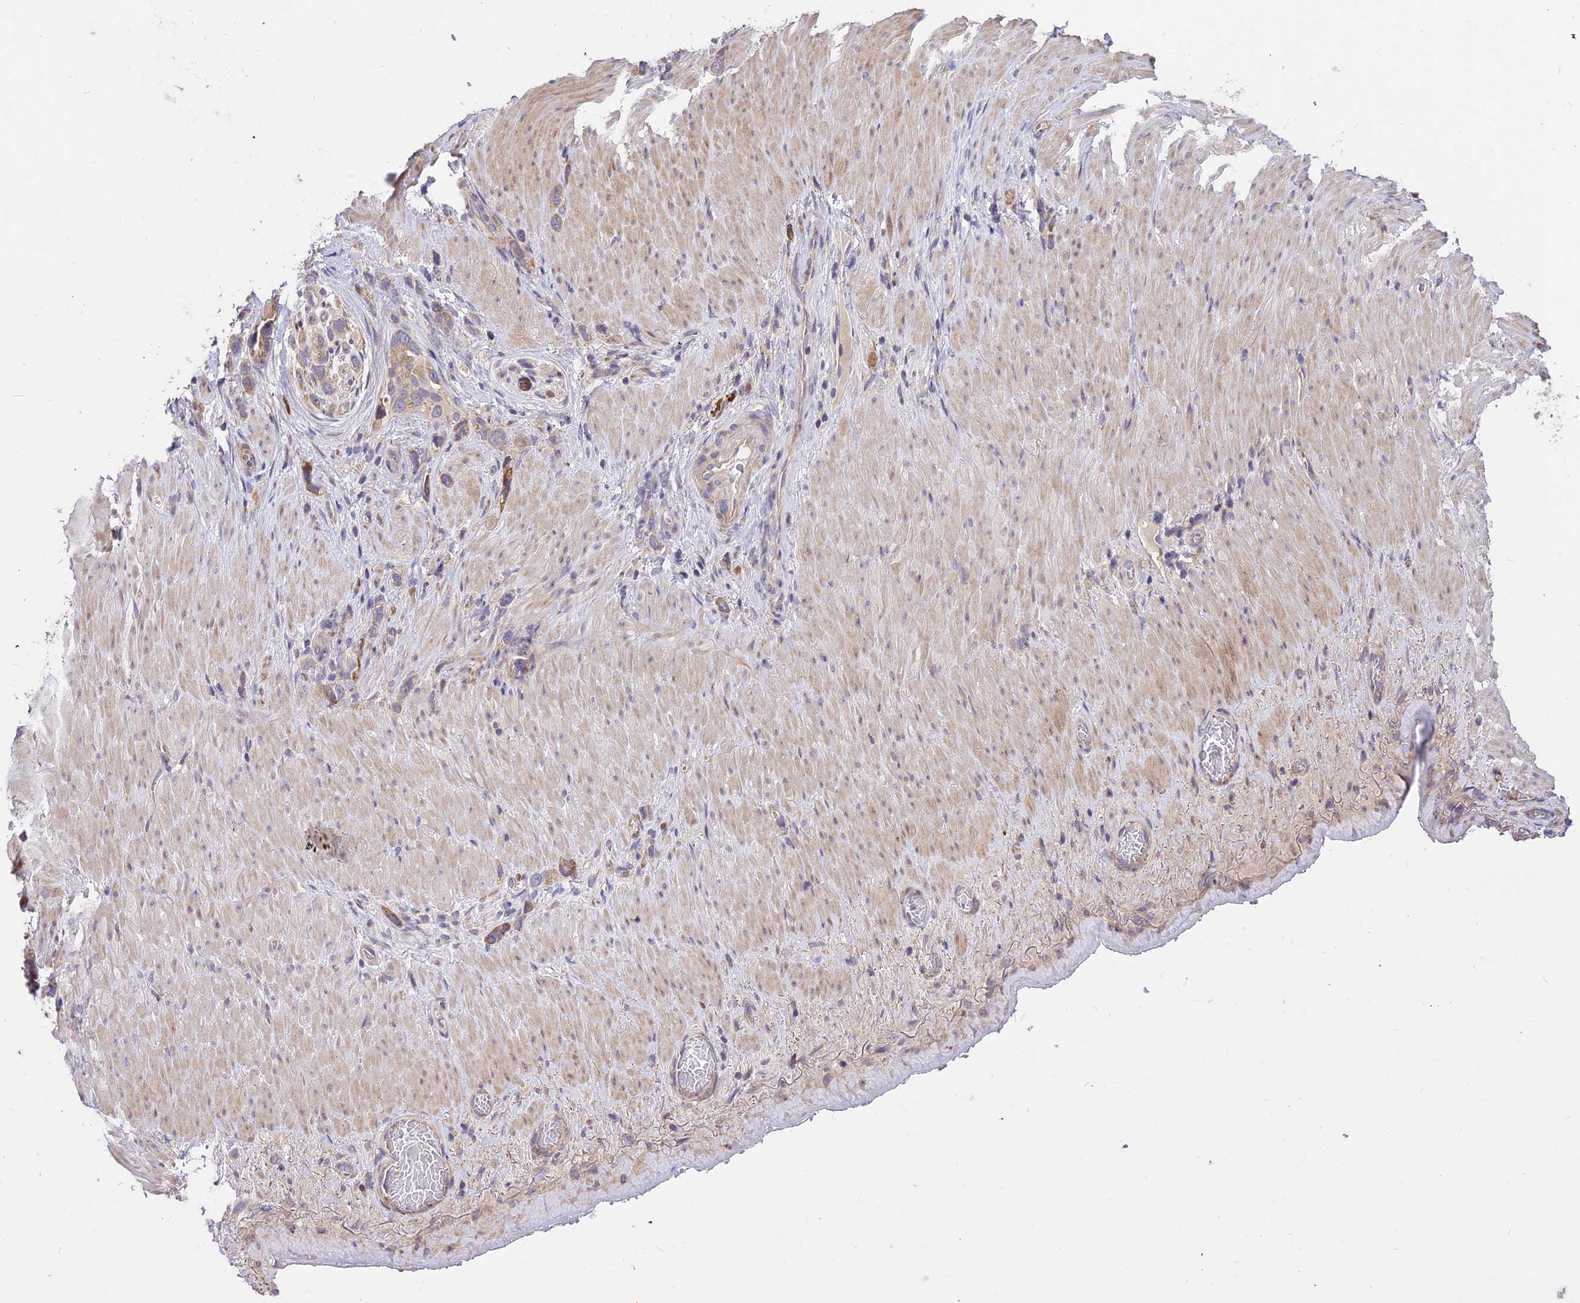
{"staining": {"intensity": "moderate", "quantity": ">75%", "location": "cytoplasmic/membranous"}, "tissue": "stomach cancer", "cell_type": "Tumor cells", "image_type": "cancer", "snomed": [{"axis": "morphology", "description": "Adenocarcinoma, NOS"}, {"axis": "topography", "description": "Stomach"}], "caption": "Moderate cytoplasmic/membranous protein expression is identified in about >75% of tumor cells in stomach adenocarcinoma.", "gene": "ROCK1", "patient": {"sex": "female", "age": 65}}